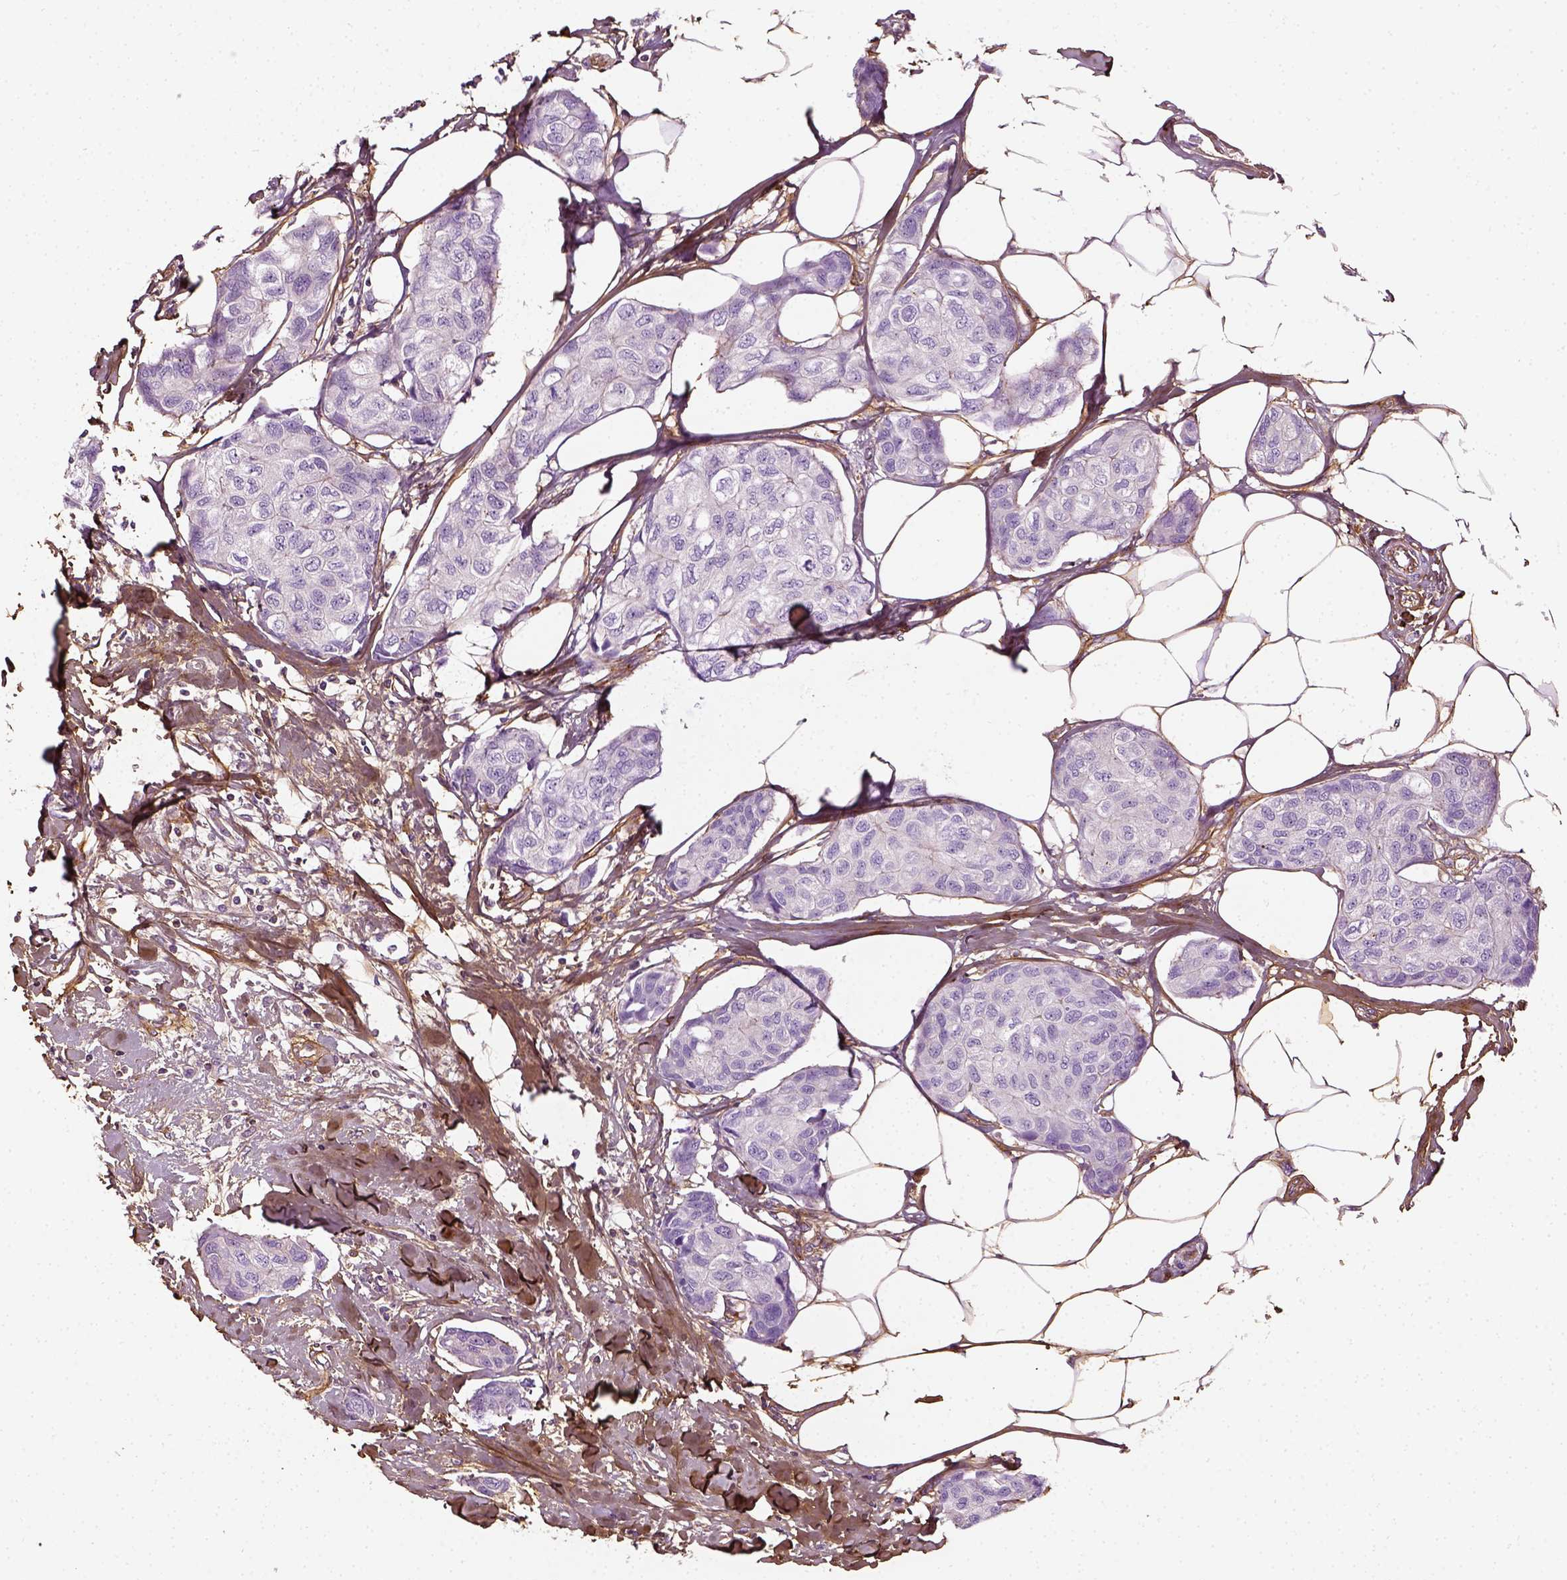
{"staining": {"intensity": "negative", "quantity": "none", "location": "none"}, "tissue": "breast cancer", "cell_type": "Tumor cells", "image_type": "cancer", "snomed": [{"axis": "morphology", "description": "Duct carcinoma"}, {"axis": "topography", "description": "Breast"}], "caption": "Breast invasive ductal carcinoma stained for a protein using immunohistochemistry (IHC) reveals no staining tumor cells.", "gene": "COL6A2", "patient": {"sex": "female", "age": 80}}